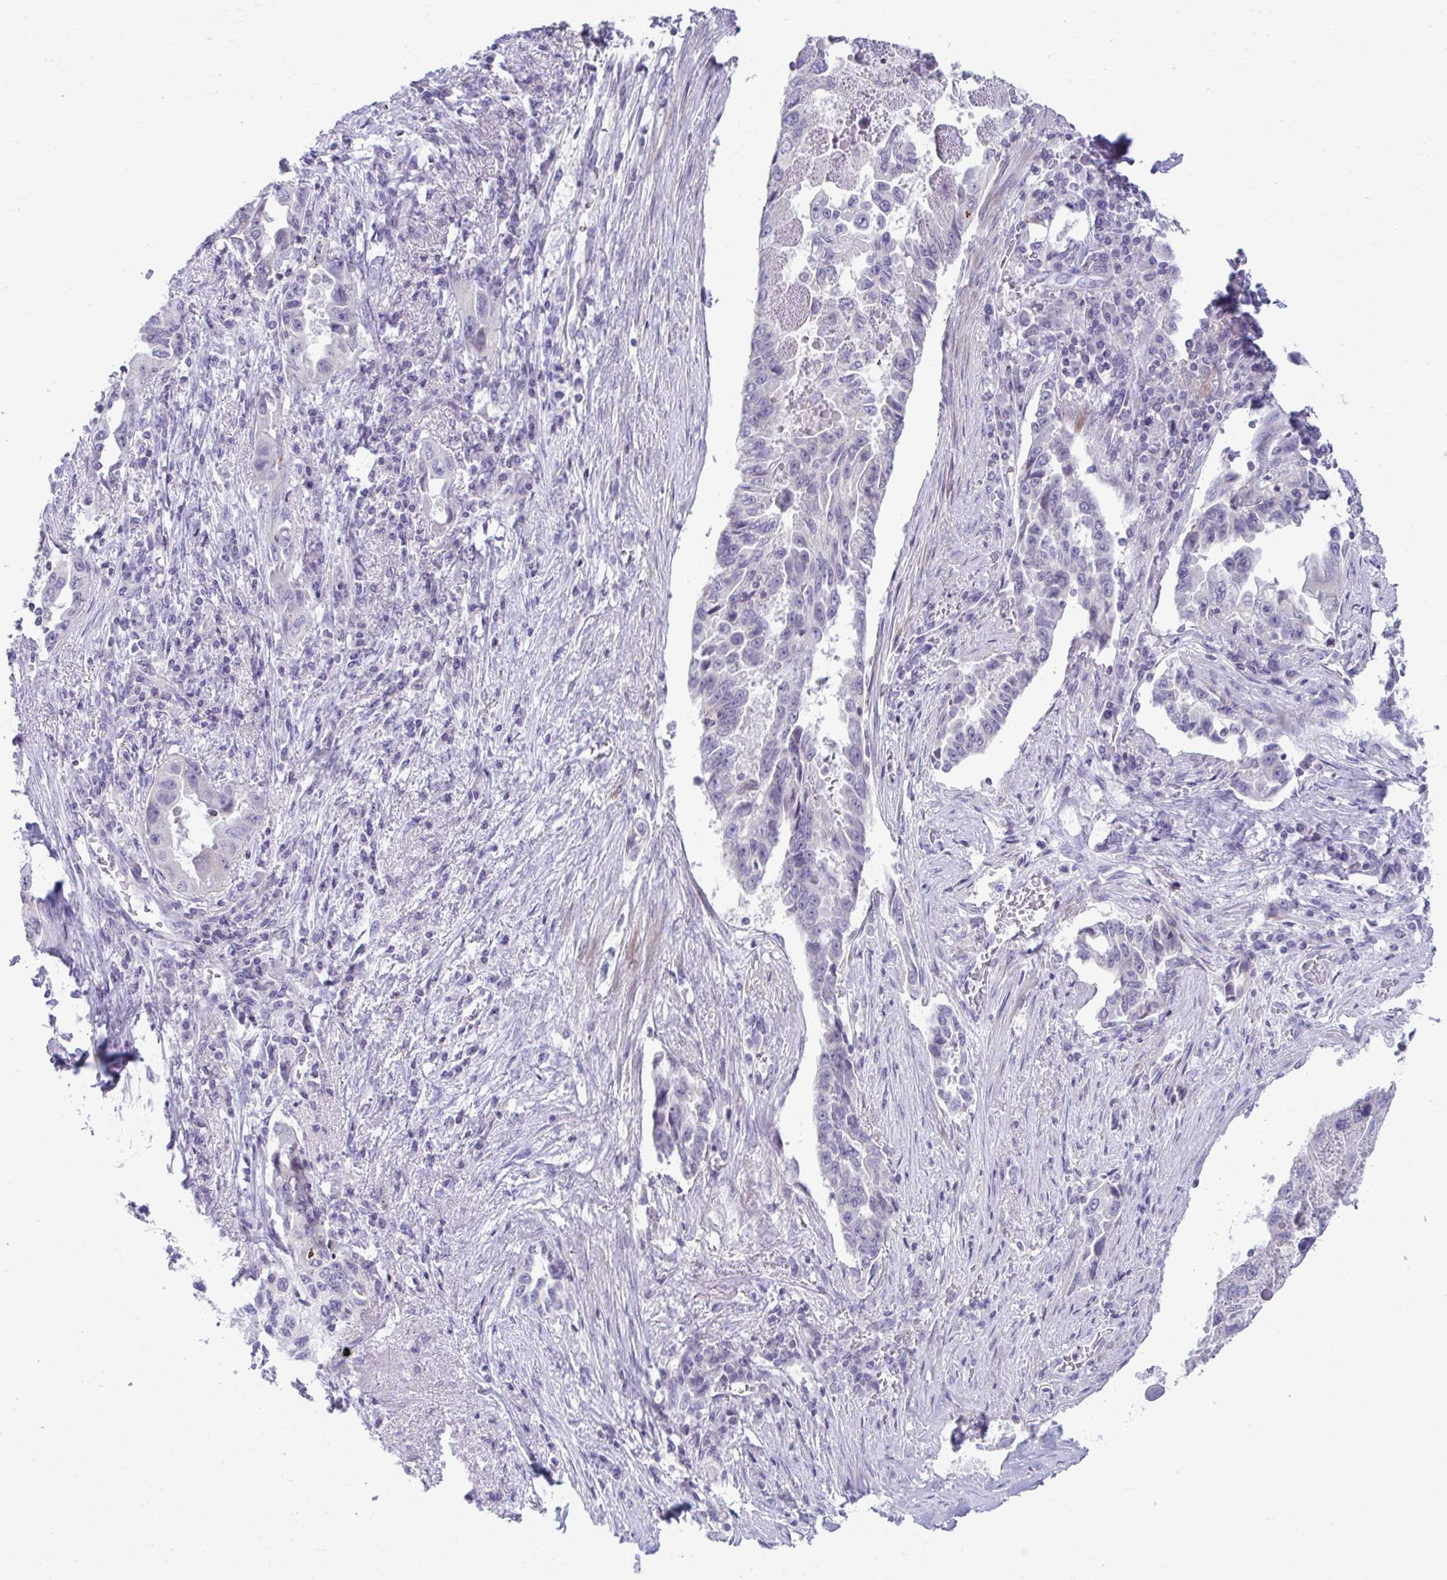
{"staining": {"intensity": "negative", "quantity": "none", "location": "none"}, "tissue": "lung cancer", "cell_type": "Tumor cells", "image_type": "cancer", "snomed": [{"axis": "morphology", "description": "Adenocarcinoma, NOS"}, {"axis": "topography", "description": "Lung"}], "caption": "Lung adenocarcinoma stained for a protein using IHC reveals no positivity tumor cells.", "gene": "OR7A5", "patient": {"sex": "female", "age": 51}}